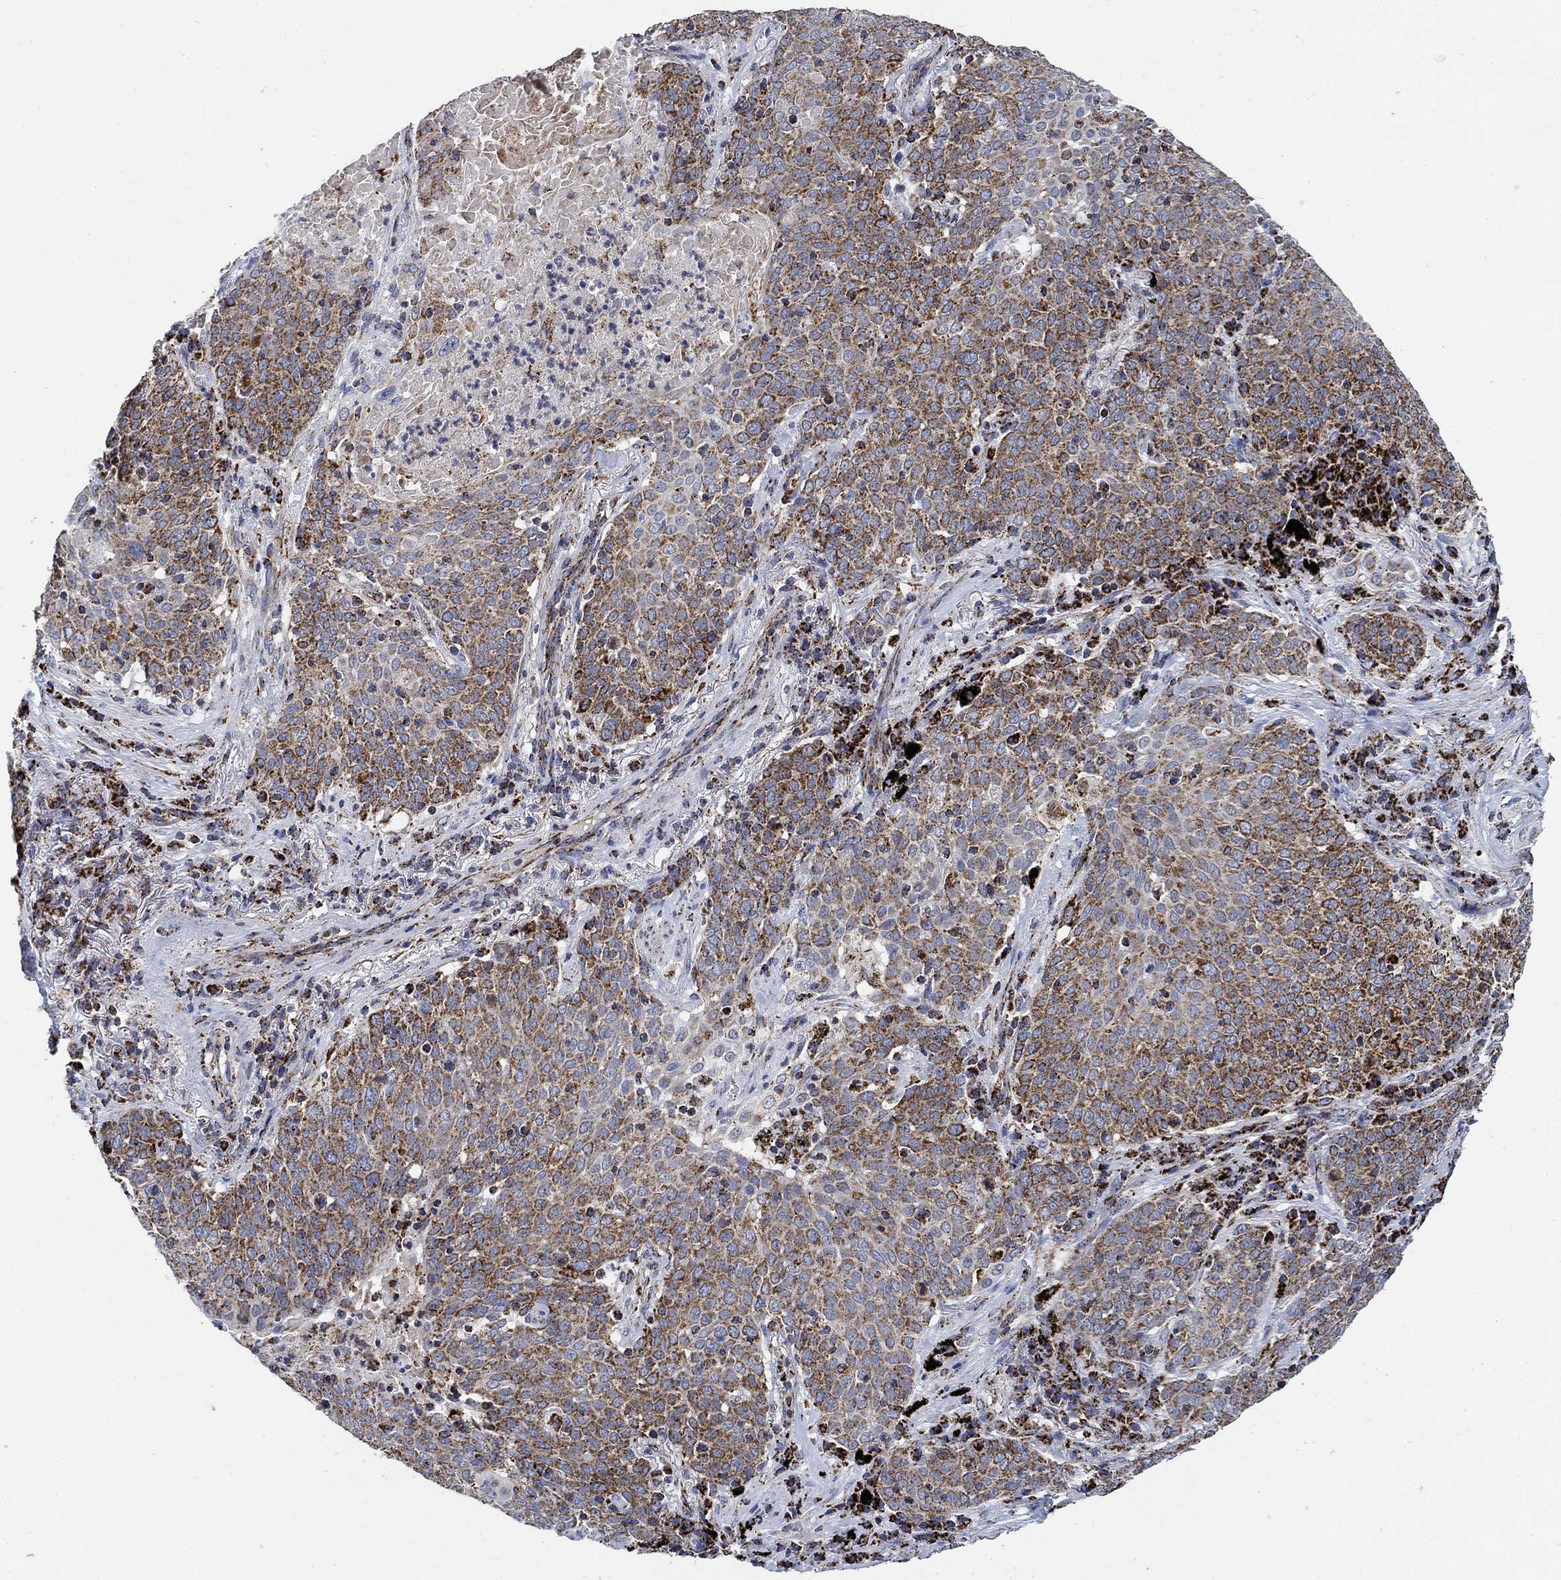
{"staining": {"intensity": "strong", "quantity": "25%-75%", "location": "cytoplasmic/membranous"}, "tissue": "lung cancer", "cell_type": "Tumor cells", "image_type": "cancer", "snomed": [{"axis": "morphology", "description": "Squamous cell carcinoma, NOS"}, {"axis": "topography", "description": "Lung"}], "caption": "Protein staining of lung cancer (squamous cell carcinoma) tissue demonstrates strong cytoplasmic/membranous positivity in about 25%-75% of tumor cells. (brown staining indicates protein expression, while blue staining denotes nuclei).", "gene": "NDUFS3", "patient": {"sex": "male", "age": 82}}